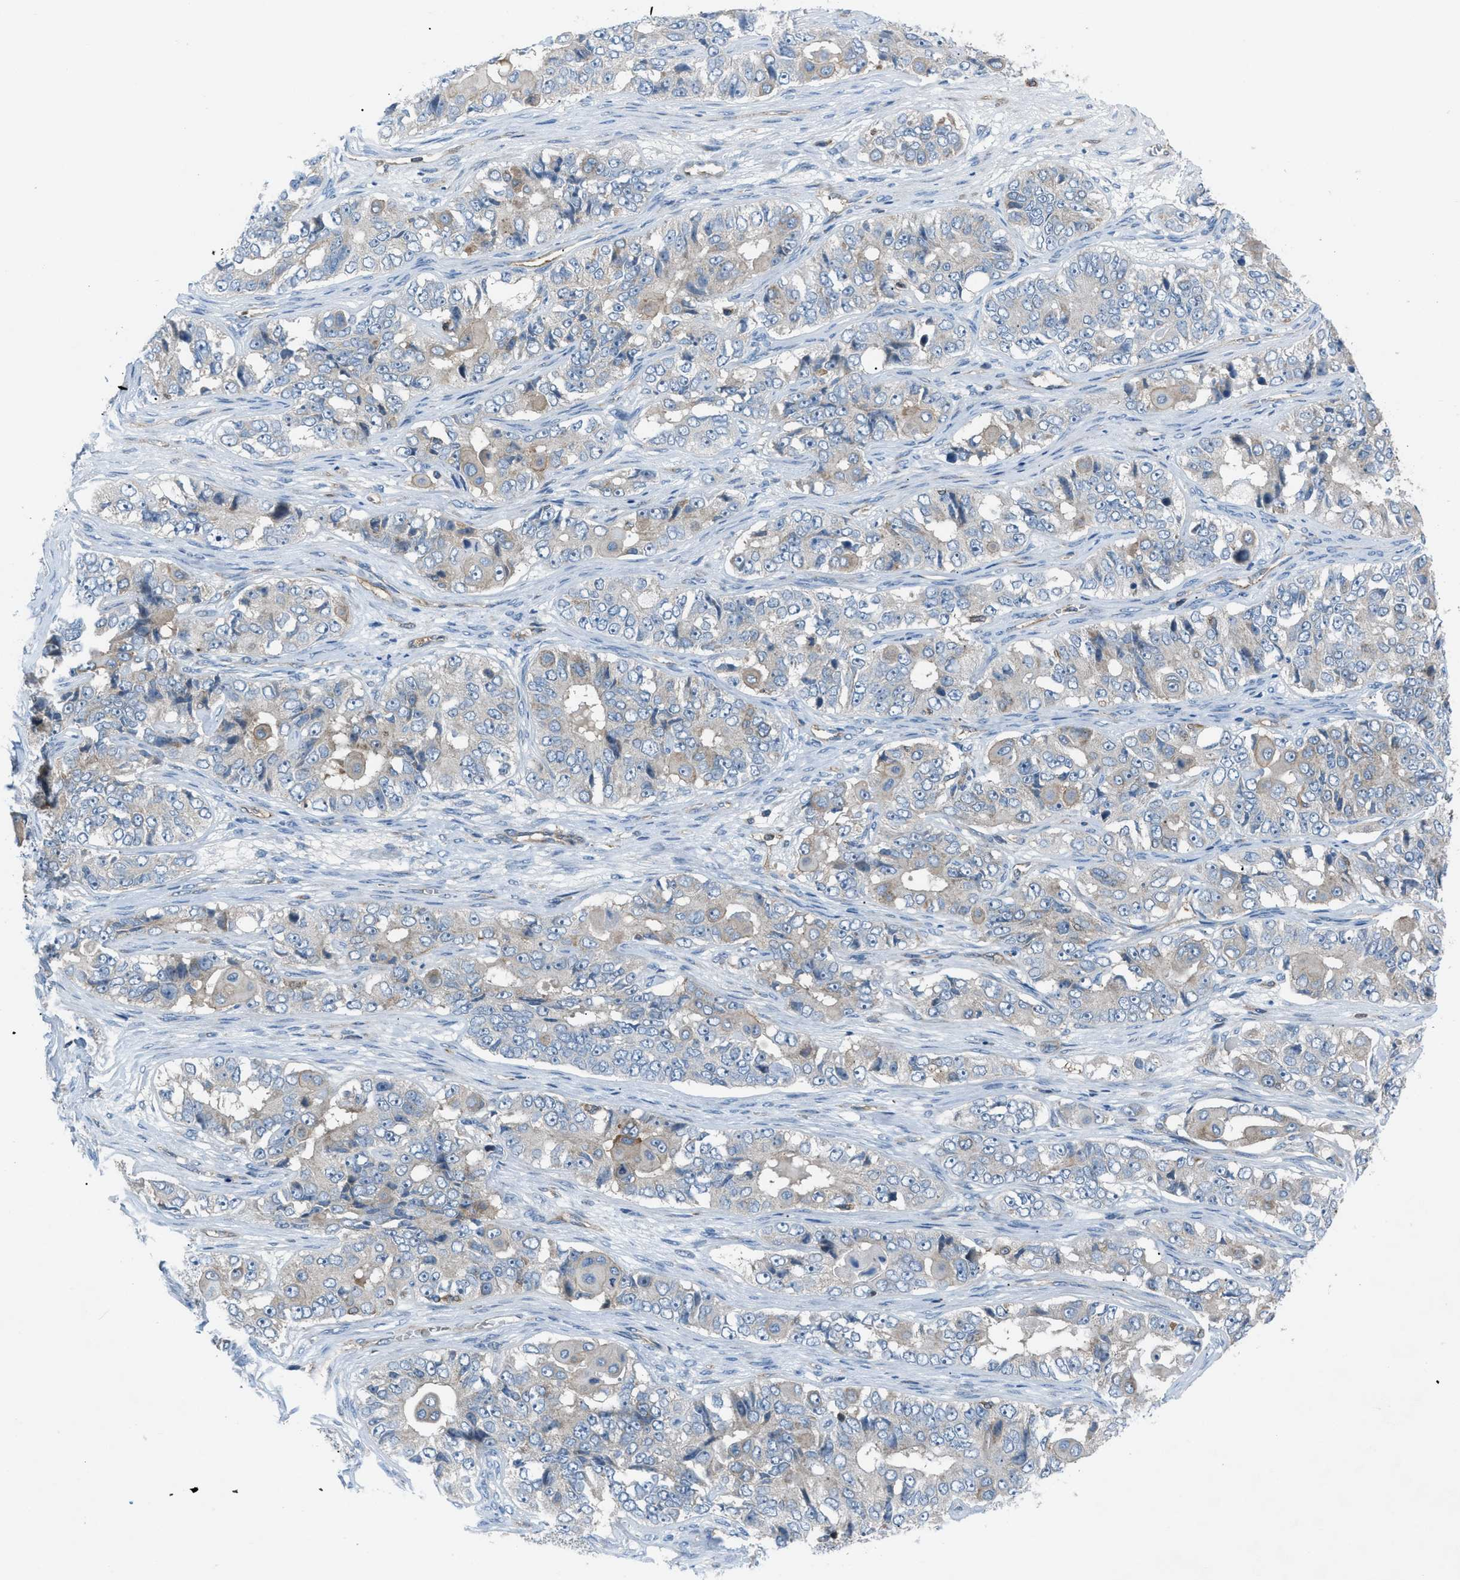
{"staining": {"intensity": "negative", "quantity": "none", "location": "none"}, "tissue": "ovarian cancer", "cell_type": "Tumor cells", "image_type": "cancer", "snomed": [{"axis": "morphology", "description": "Carcinoma, endometroid"}, {"axis": "topography", "description": "Ovary"}], "caption": "Tumor cells show no significant positivity in endometroid carcinoma (ovarian).", "gene": "ATP2A3", "patient": {"sex": "female", "age": 51}}